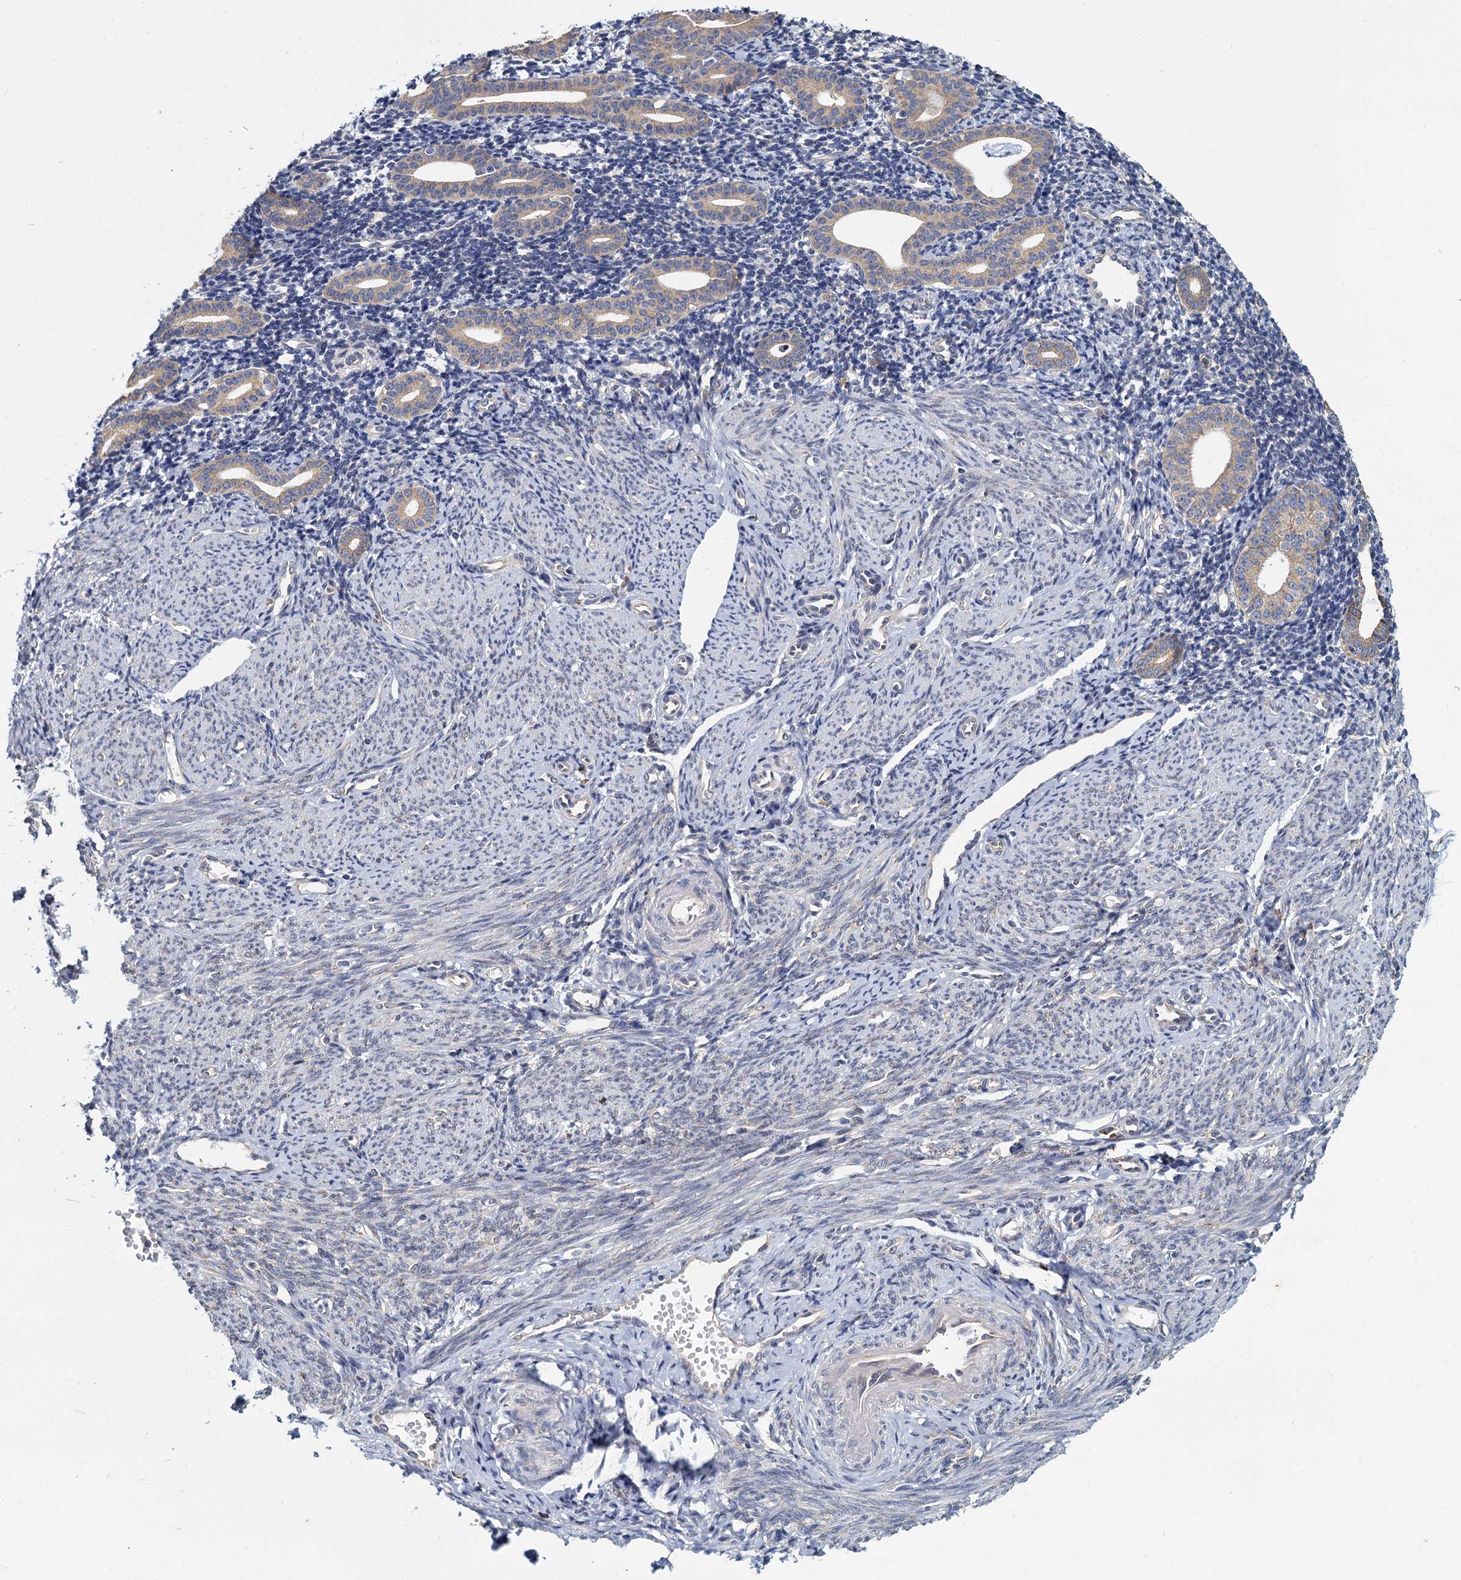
{"staining": {"intensity": "weak", "quantity": "25%-75%", "location": "cytoplasmic/membranous"}, "tissue": "endometrium", "cell_type": "Cells in endometrial stroma", "image_type": "normal", "snomed": [{"axis": "morphology", "description": "Normal tissue, NOS"}, {"axis": "topography", "description": "Endometrium"}], "caption": "The immunohistochemical stain labels weak cytoplasmic/membranous expression in cells in endometrial stroma of unremarkable endometrium. (DAB (3,3'-diaminobenzidine) IHC, brown staining for protein, blue staining for nuclei).", "gene": "LRRC51", "patient": {"sex": "female", "age": 56}}